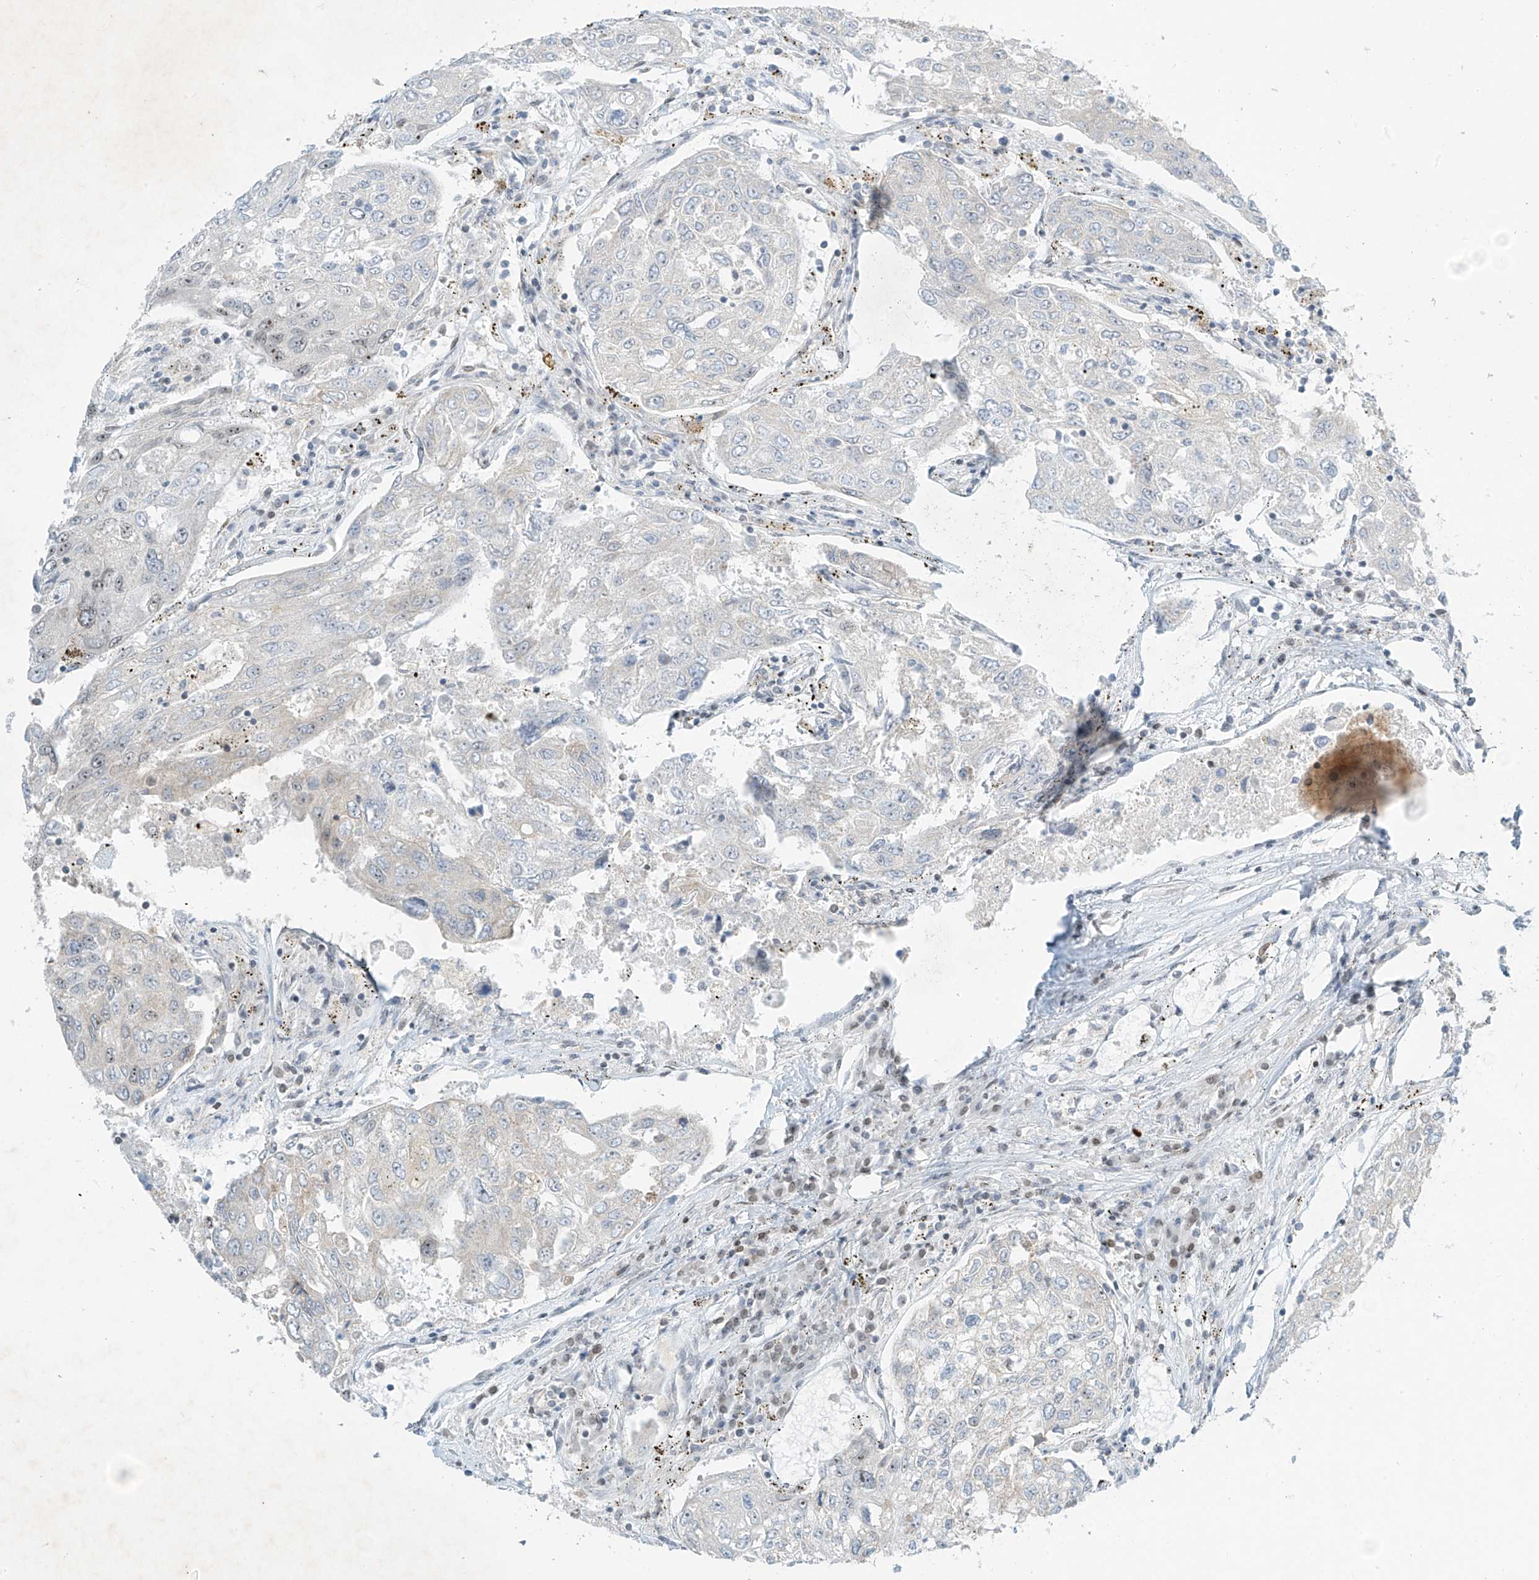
{"staining": {"intensity": "moderate", "quantity": "<25%", "location": "nuclear"}, "tissue": "urothelial cancer", "cell_type": "Tumor cells", "image_type": "cancer", "snomed": [{"axis": "morphology", "description": "Urothelial carcinoma, High grade"}, {"axis": "topography", "description": "Lymph node"}, {"axis": "topography", "description": "Urinary bladder"}], "caption": "Urothelial cancer was stained to show a protein in brown. There is low levels of moderate nuclear expression in approximately <25% of tumor cells.", "gene": "SAMD15", "patient": {"sex": "male", "age": 51}}